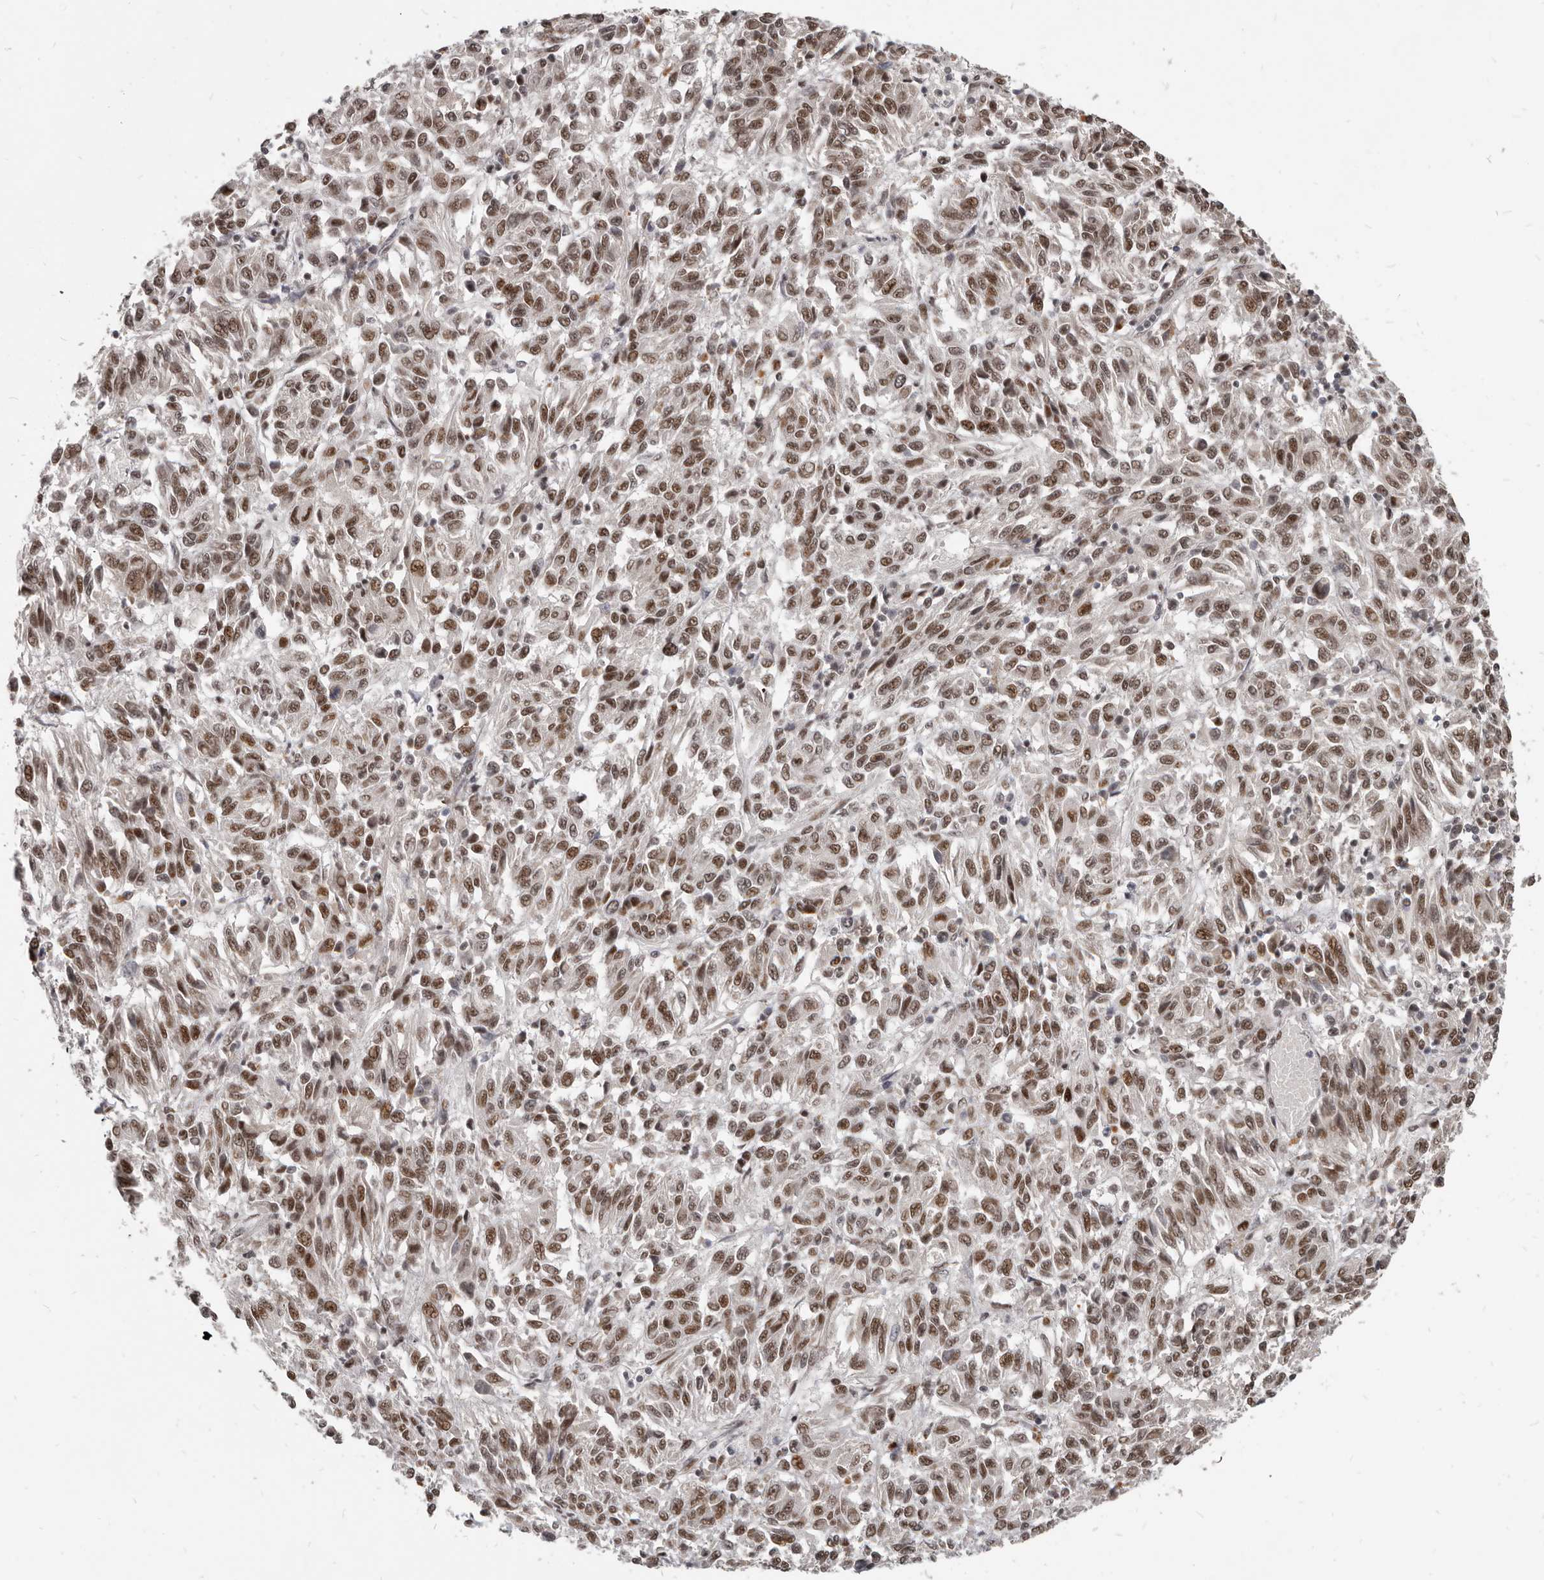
{"staining": {"intensity": "moderate", "quantity": ">75%", "location": "nuclear"}, "tissue": "melanoma", "cell_type": "Tumor cells", "image_type": "cancer", "snomed": [{"axis": "morphology", "description": "Malignant melanoma, Metastatic site"}, {"axis": "topography", "description": "Lung"}], "caption": "Malignant melanoma (metastatic site) stained with a protein marker displays moderate staining in tumor cells.", "gene": "ATF5", "patient": {"sex": "male", "age": 64}}